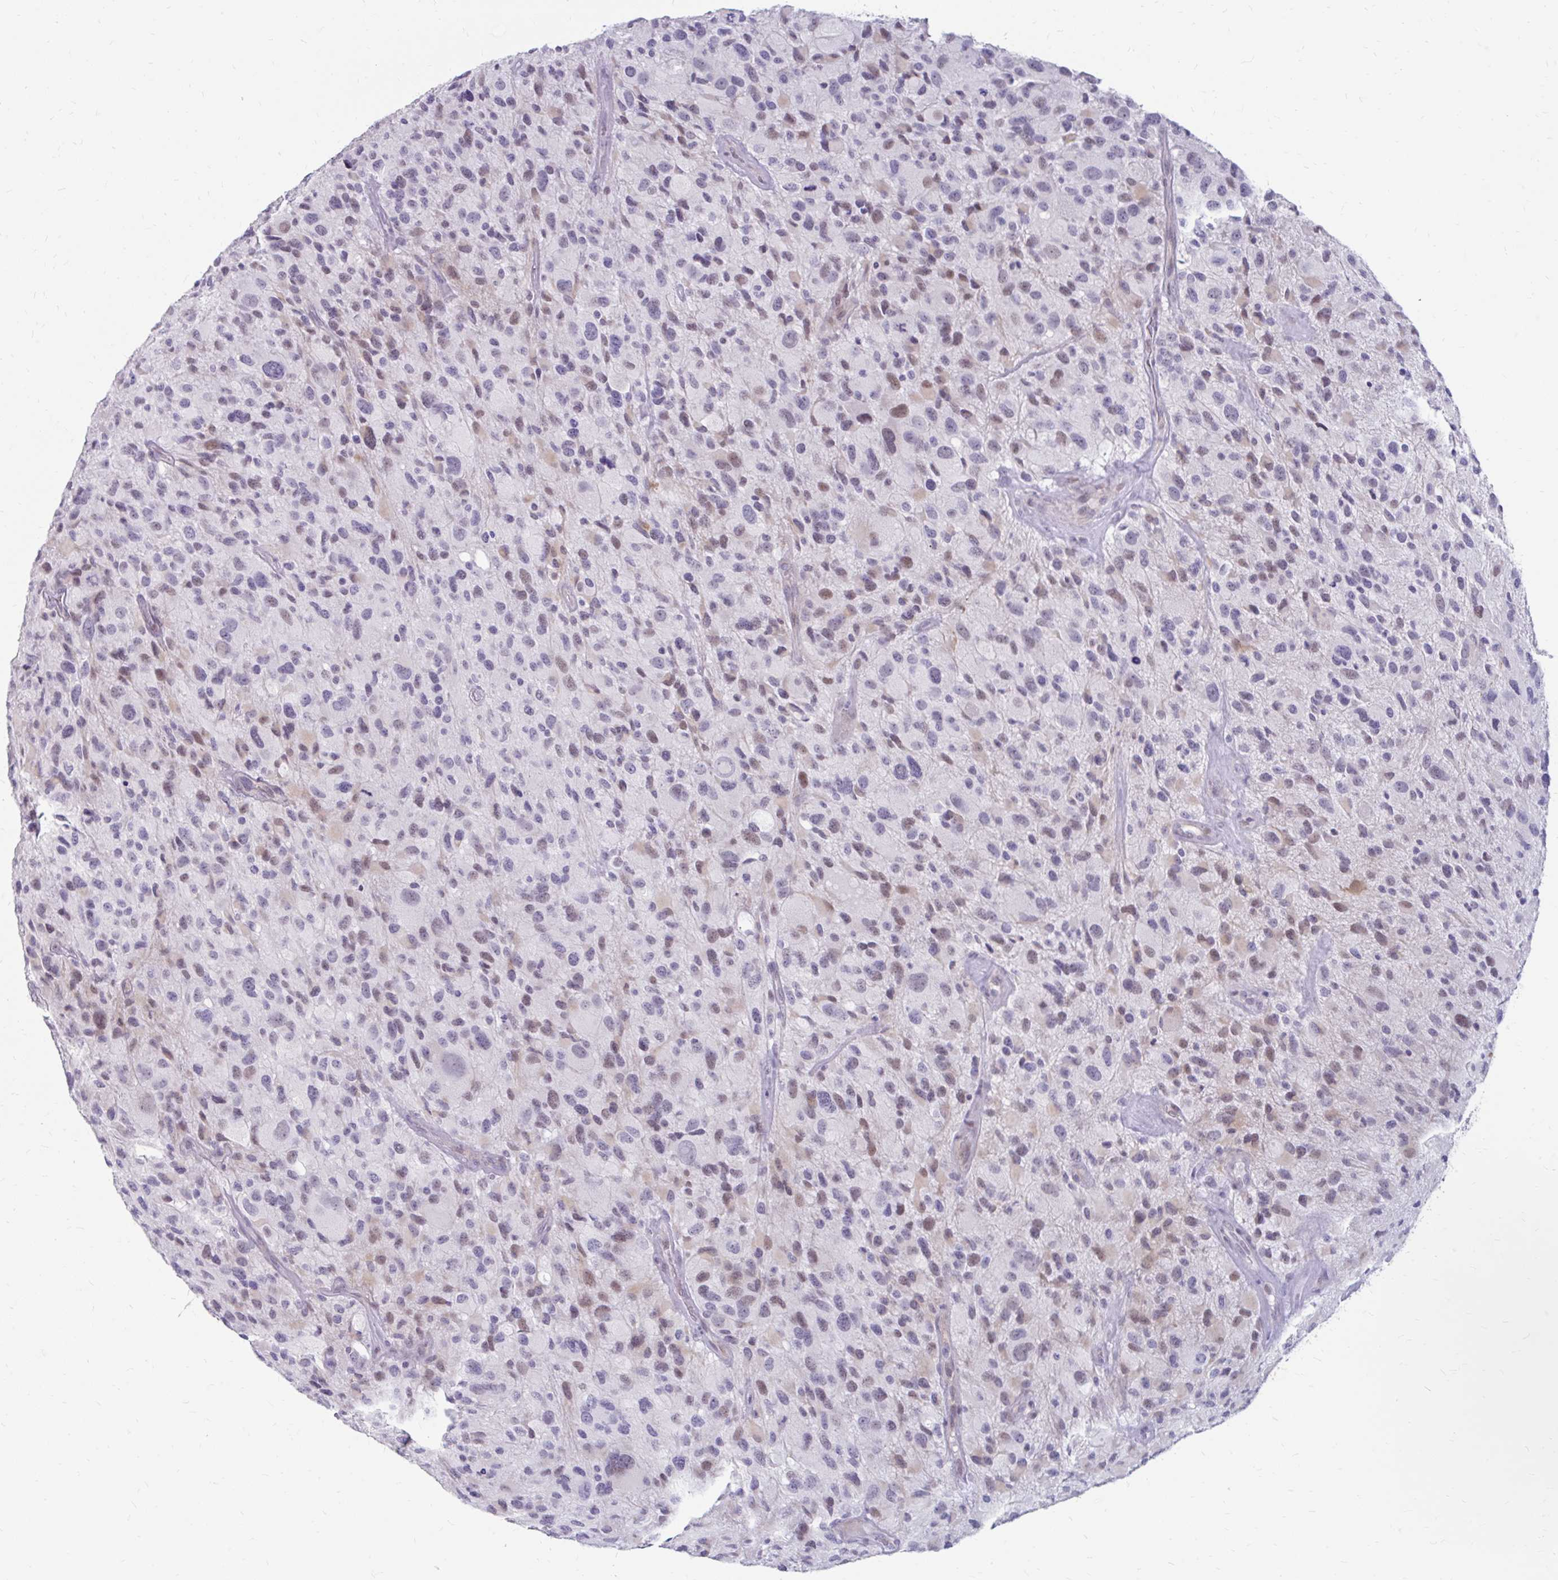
{"staining": {"intensity": "moderate", "quantity": "<25%", "location": "nuclear"}, "tissue": "glioma", "cell_type": "Tumor cells", "image_type": "cancer", "snomed": [{"axis": "morphology", "description": "Glioma, malignant, High grade"}, {"axis": "topography", "description": "Brain"}], "caption": "The photomicrograph displays staining of glioma, revealing moderate nuclear protein positivity (brown color) within tumor cells.", "gene": "RGS16", "patient": {"sex": "female", "age": 67}}